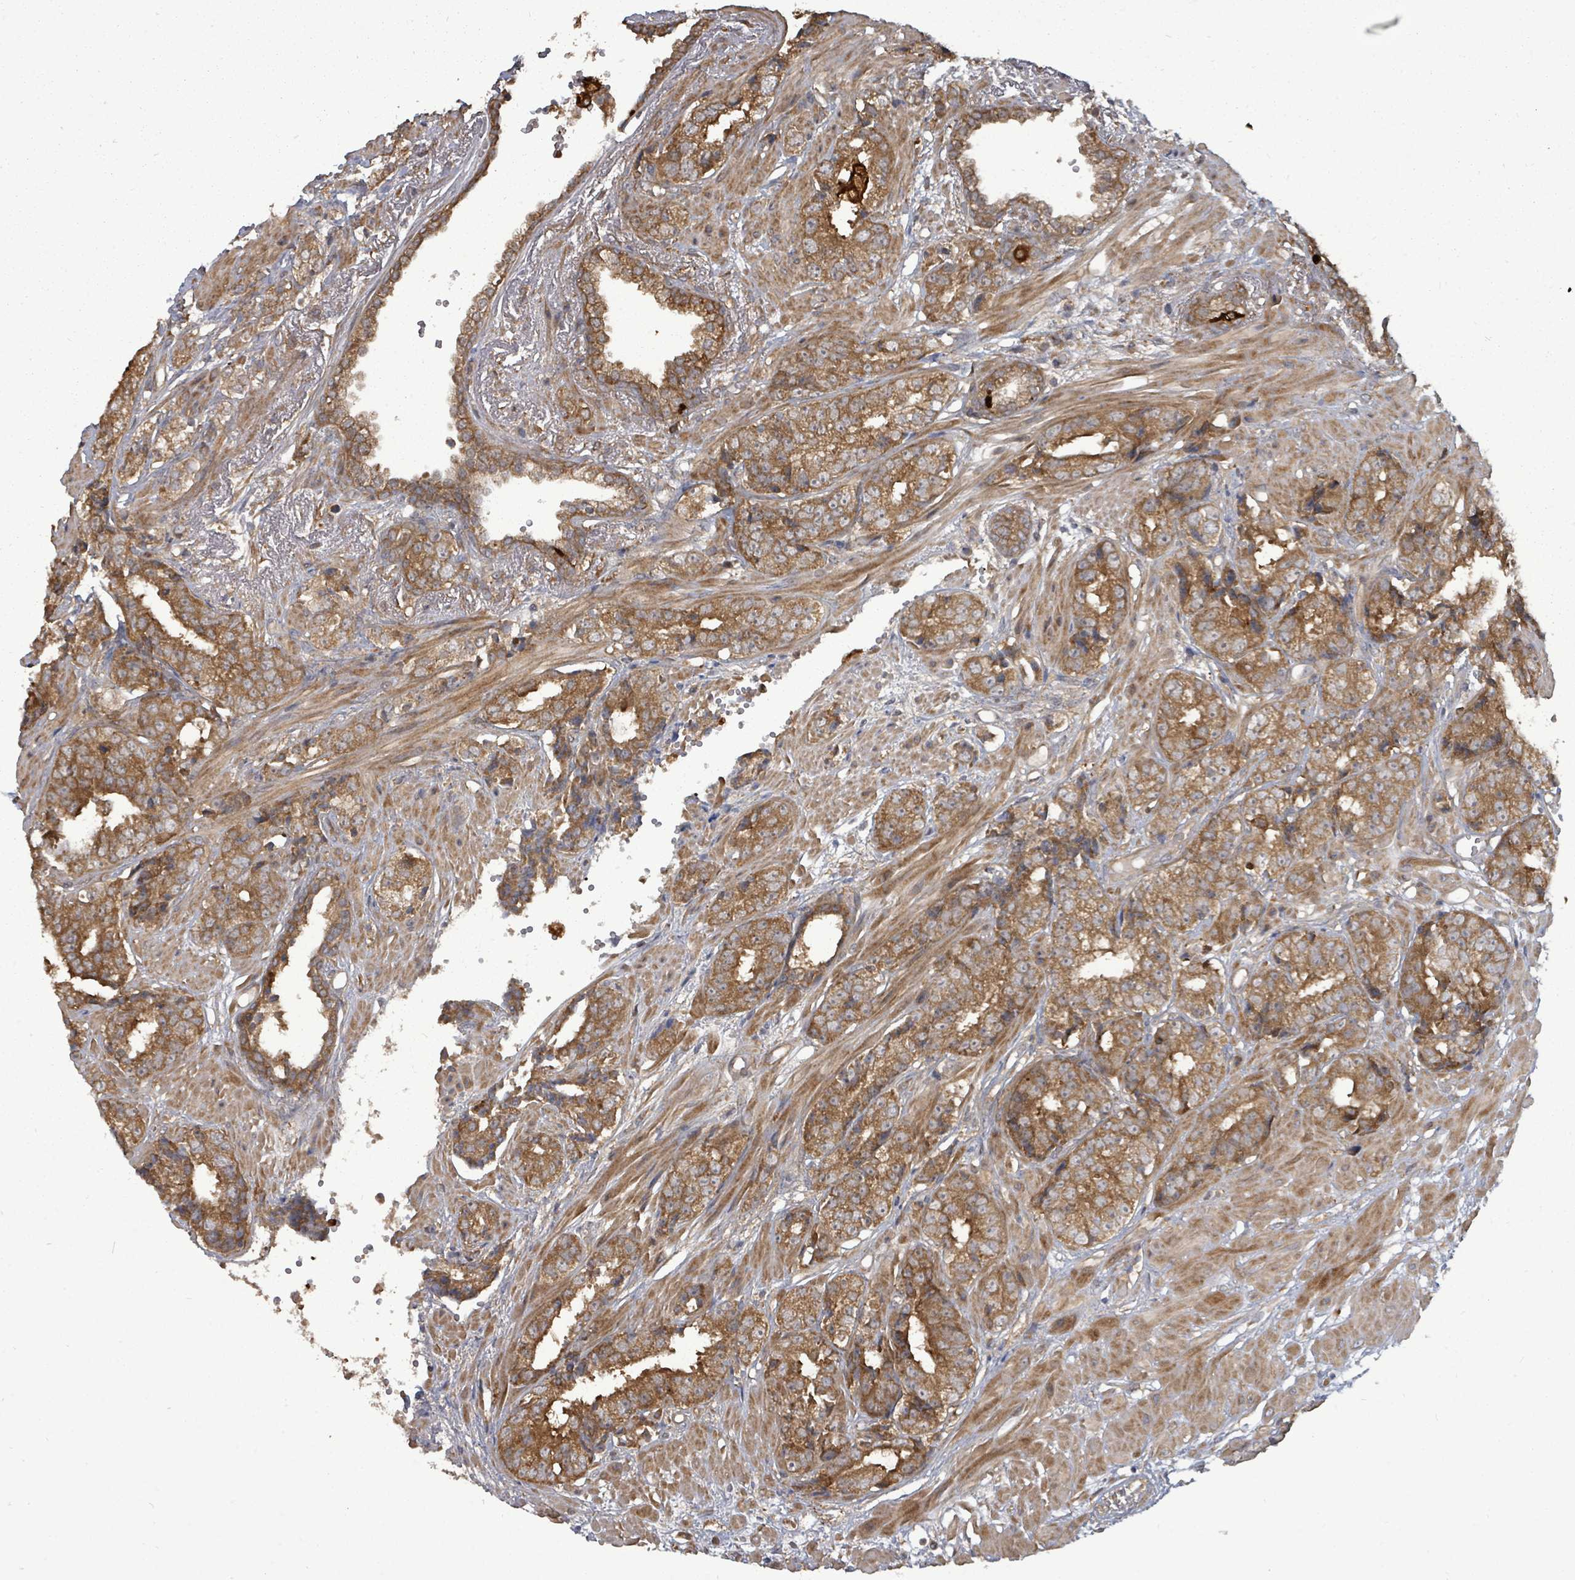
{"staining": {"intensity": "moderate", "quantity": ">75%", "location": "cytoplasmic/membranous"}, "tissue": "prostate cancer", "cell_type": "Tumor cells", "image_type": "cancer", "snomed": [{"axis": "morphology", "description": "Adenocarcinoma, High grade"}, {"axis": "topography", "description": "Prostate"}], "caption": "Protein expression analysis of prostate cancer displays moderate cytoplasmic/membranous staining in approximately >75% of tumor cells.", "gene": "EIF3C", "patient": {"sex": "male", "age": 71}}